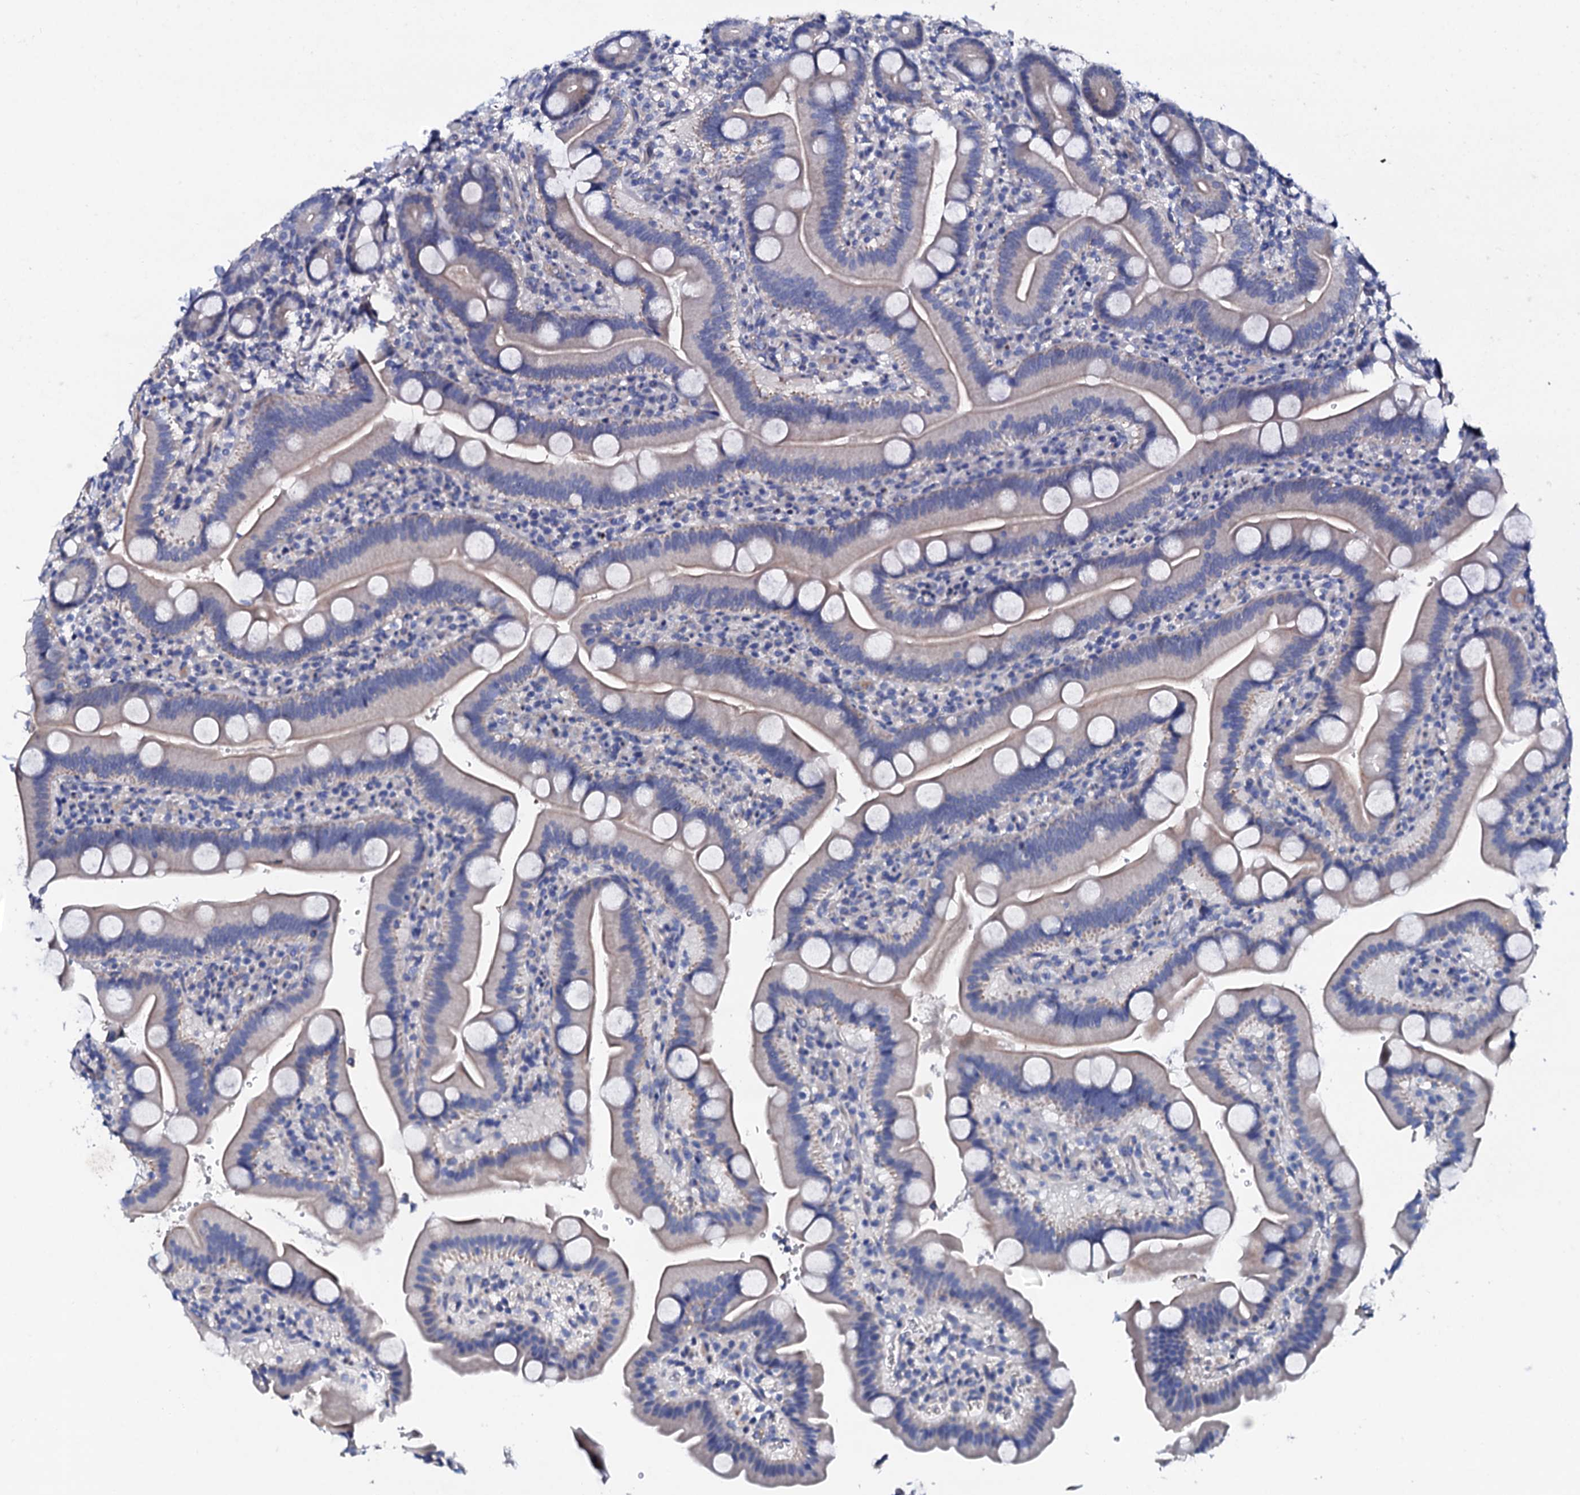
{"staining": {"intensity": "negative", "quantity": "none", "location": "none"}, "tissue": "duodenum", "cell_type": "Glandular cells", "image_type": "normal", "snomed": [{"axis": "morphology", "description": "Normal tissue, NOS"}, {"axis": "topography", "description": "Duodenum"}], "caption": "The IHC micrograph has no significant staining in glandular cells of duodenum. The staining was performed using DAB (3,3'-diaminobenzidine) to visualize the protein expression in brown, while the nuclei were stained in blue with hematoxylin (Magnification: 20x).", "gene": "KLHL32", "patient": {"sex": "male", "age": 55}}